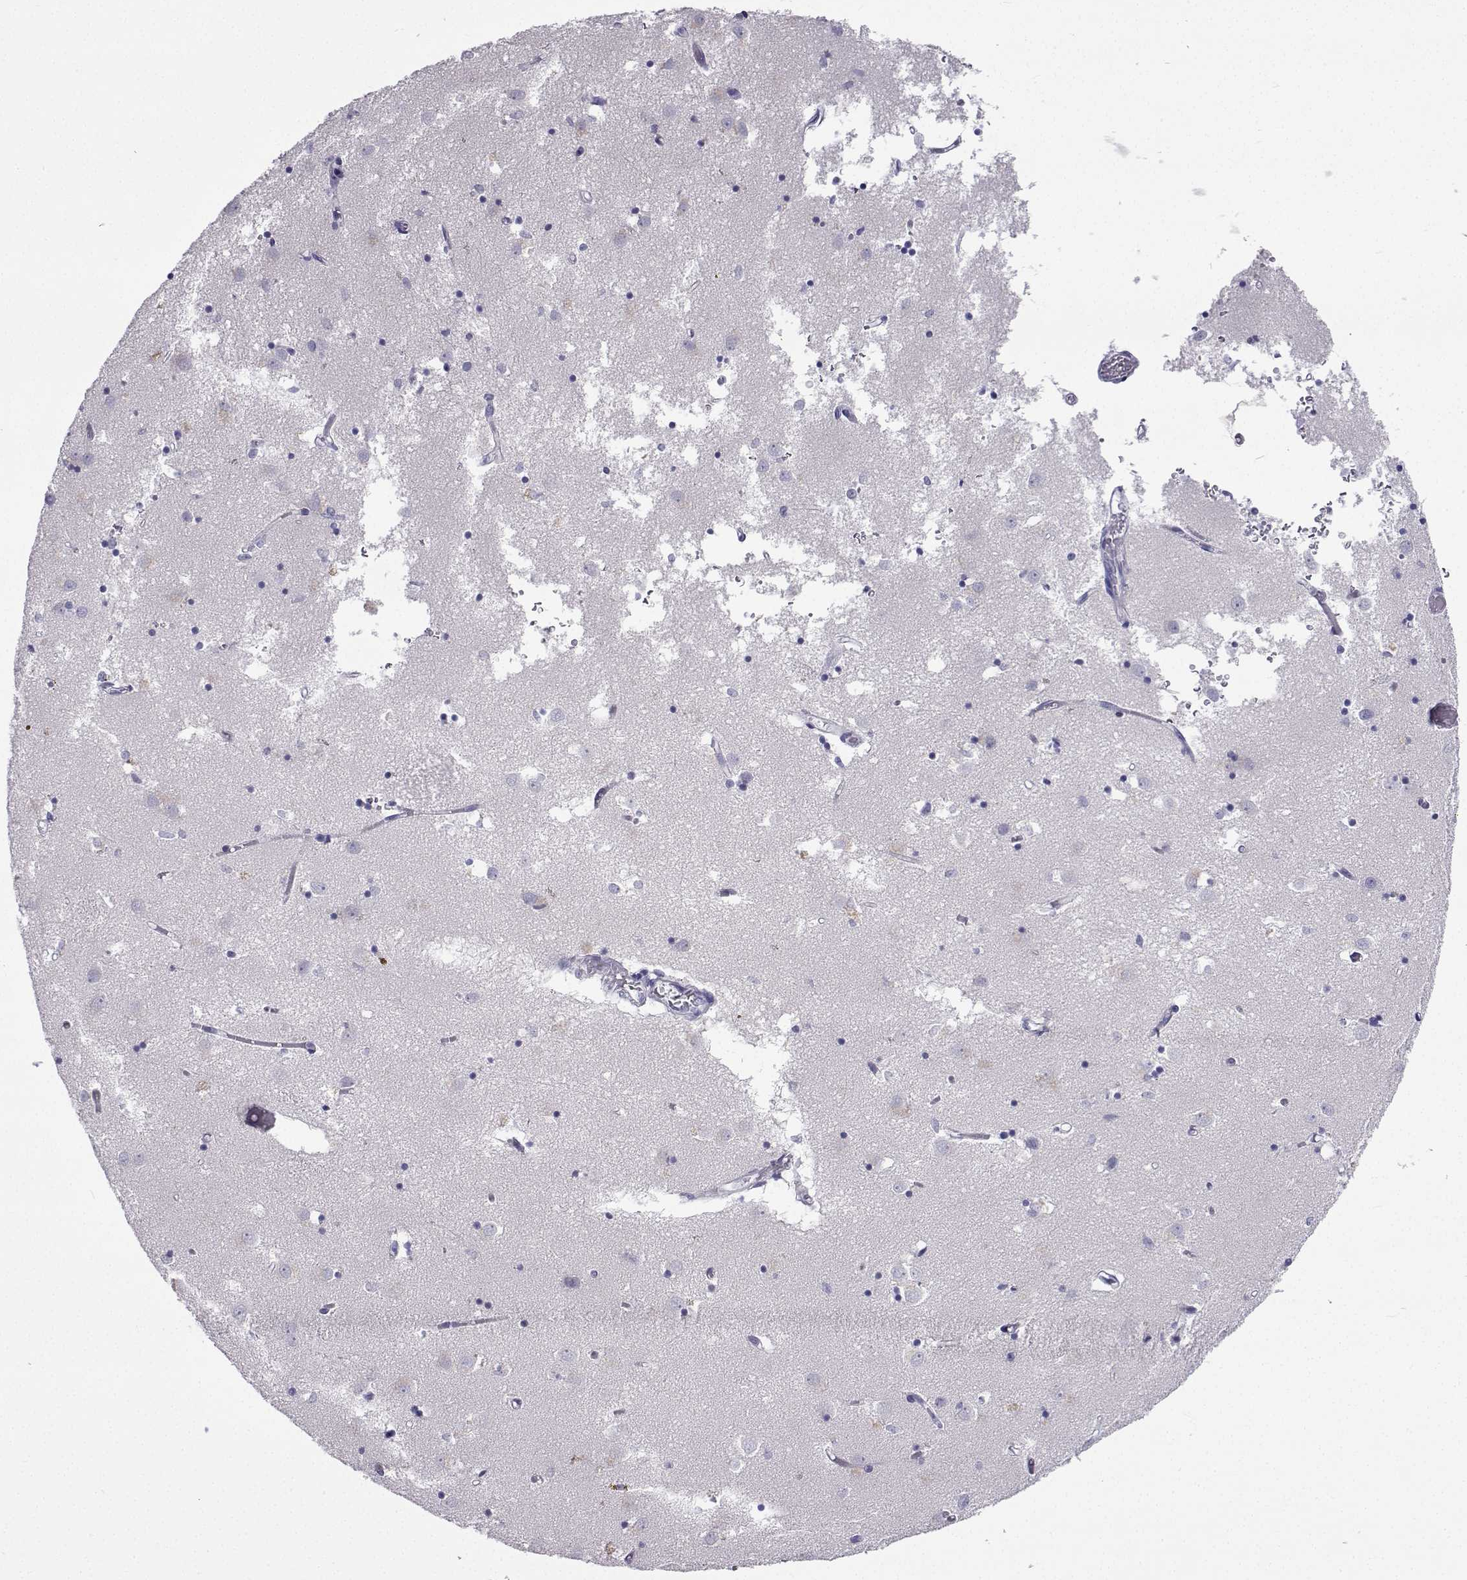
{"staining": {"intensity": "negative", "quantity": "none", "location": "none"}, "tissue": "caudate", "cell_type": "Glial cells", "image_type": "normal", "snomed": [{"axis": "morphology", "description": "Normal tissue, NOS"}, {"axis": "topography", "description": "Lateral ventricle wall"}], "caption": "This is an IHC photomicrograph of normal caudate. There is no staining in glial cells.", "gene": "GALM", "patient": {"sex": "male", "age": 70}}